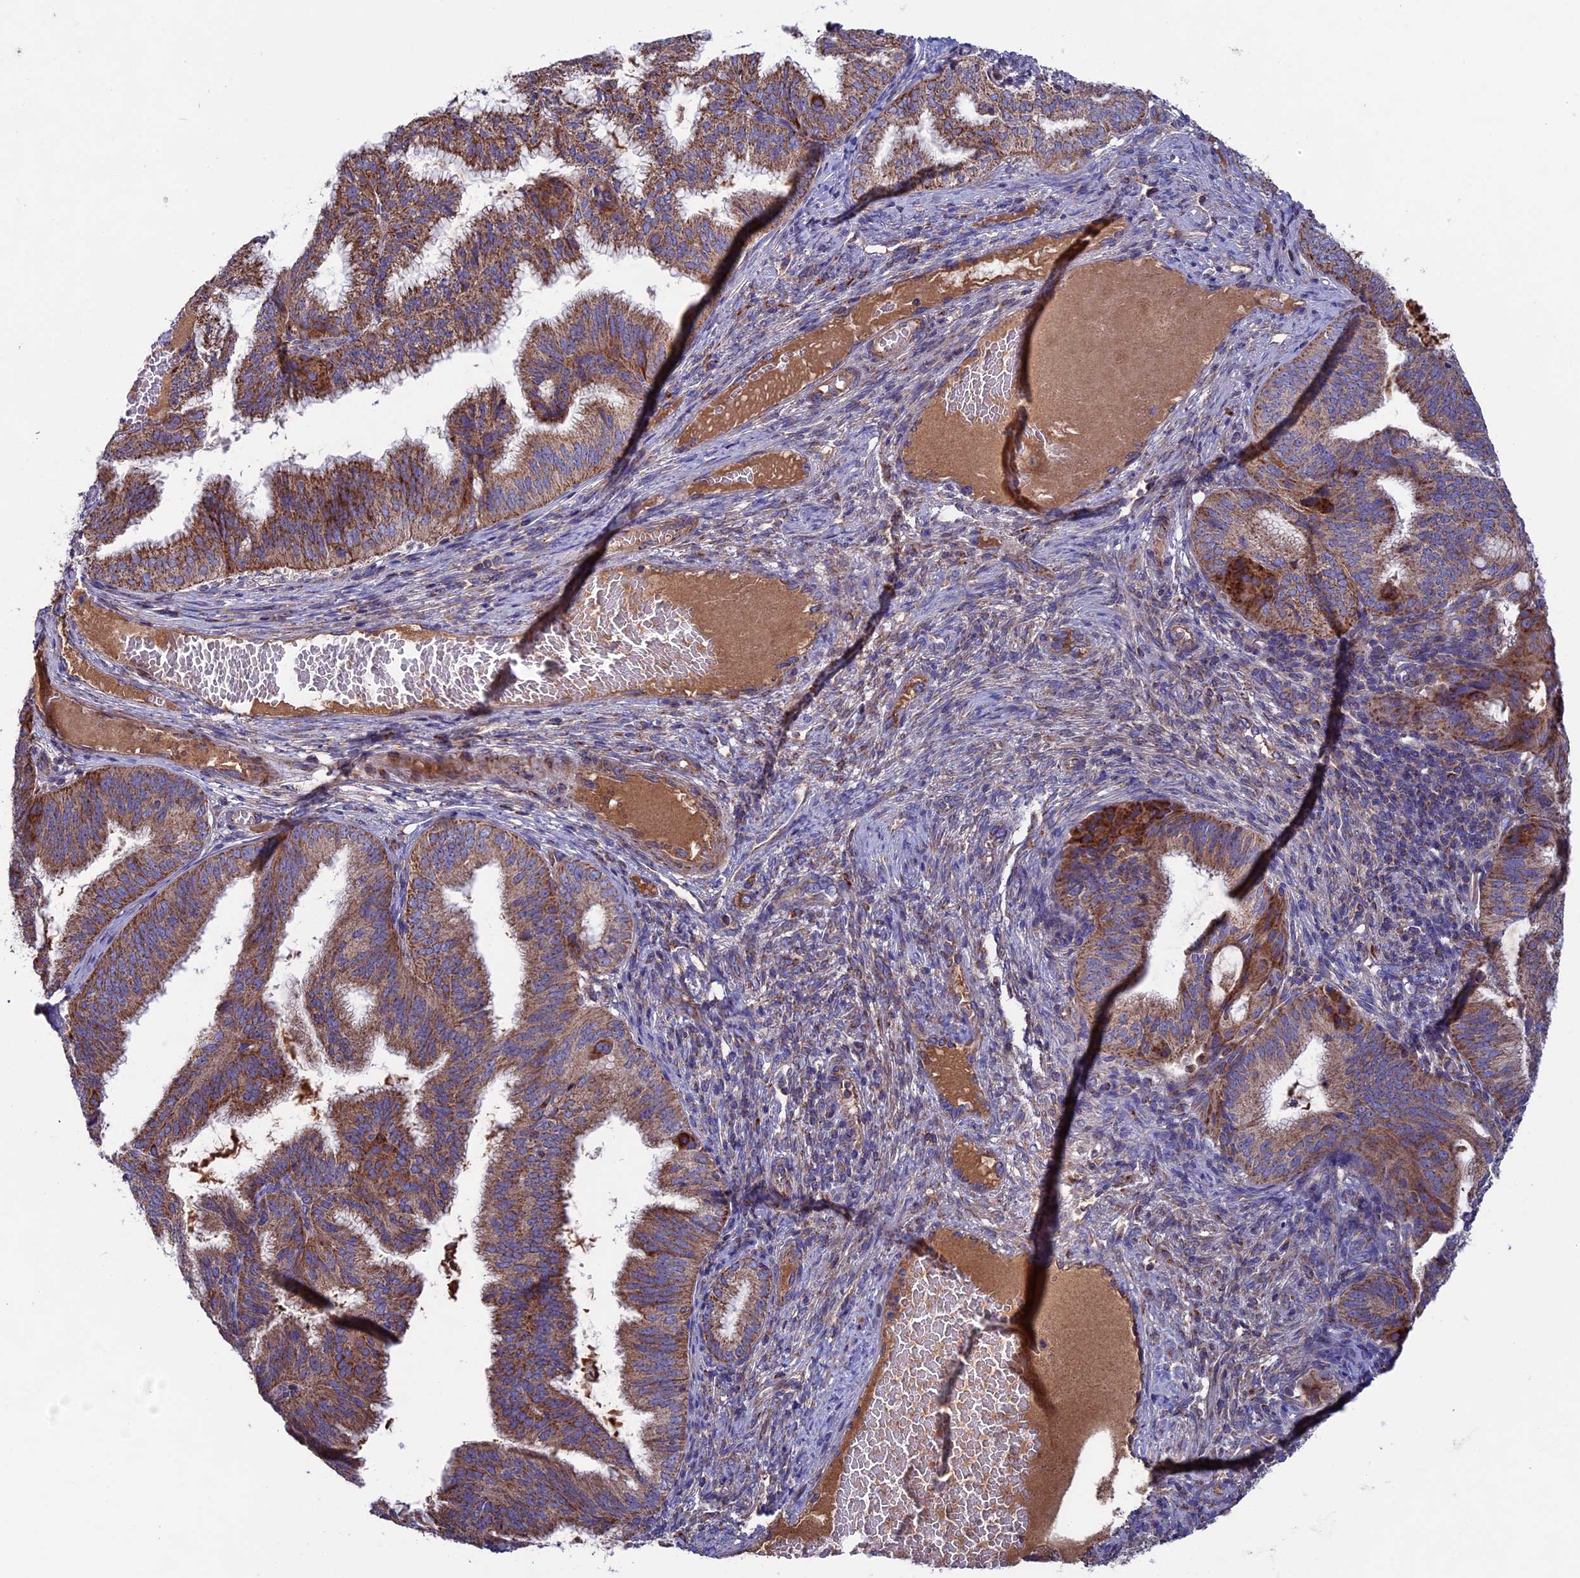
{"staining": {"intensity": "moderate", "quantity": ">75%", "location": "cytoplasmic/membranous"}, "tissue": "endometrial cancer", "cell_type": "Tumor cells", "image_type": "cancer", "snomed": [{"axis": "morphology", "description": "Adenocarcinoma, NOS"}, {"axis": "topography", "description": "Endometrium"}], "caption": "A micrograph showing moderate cytoplasmic/membranous positivity in approximately >75% of tumor cells in endometrial cancer, as visualized by brown immunohistochemical staining.", "gene": "SLC15A5", "patient": {"sex": "female", "age": 49}}